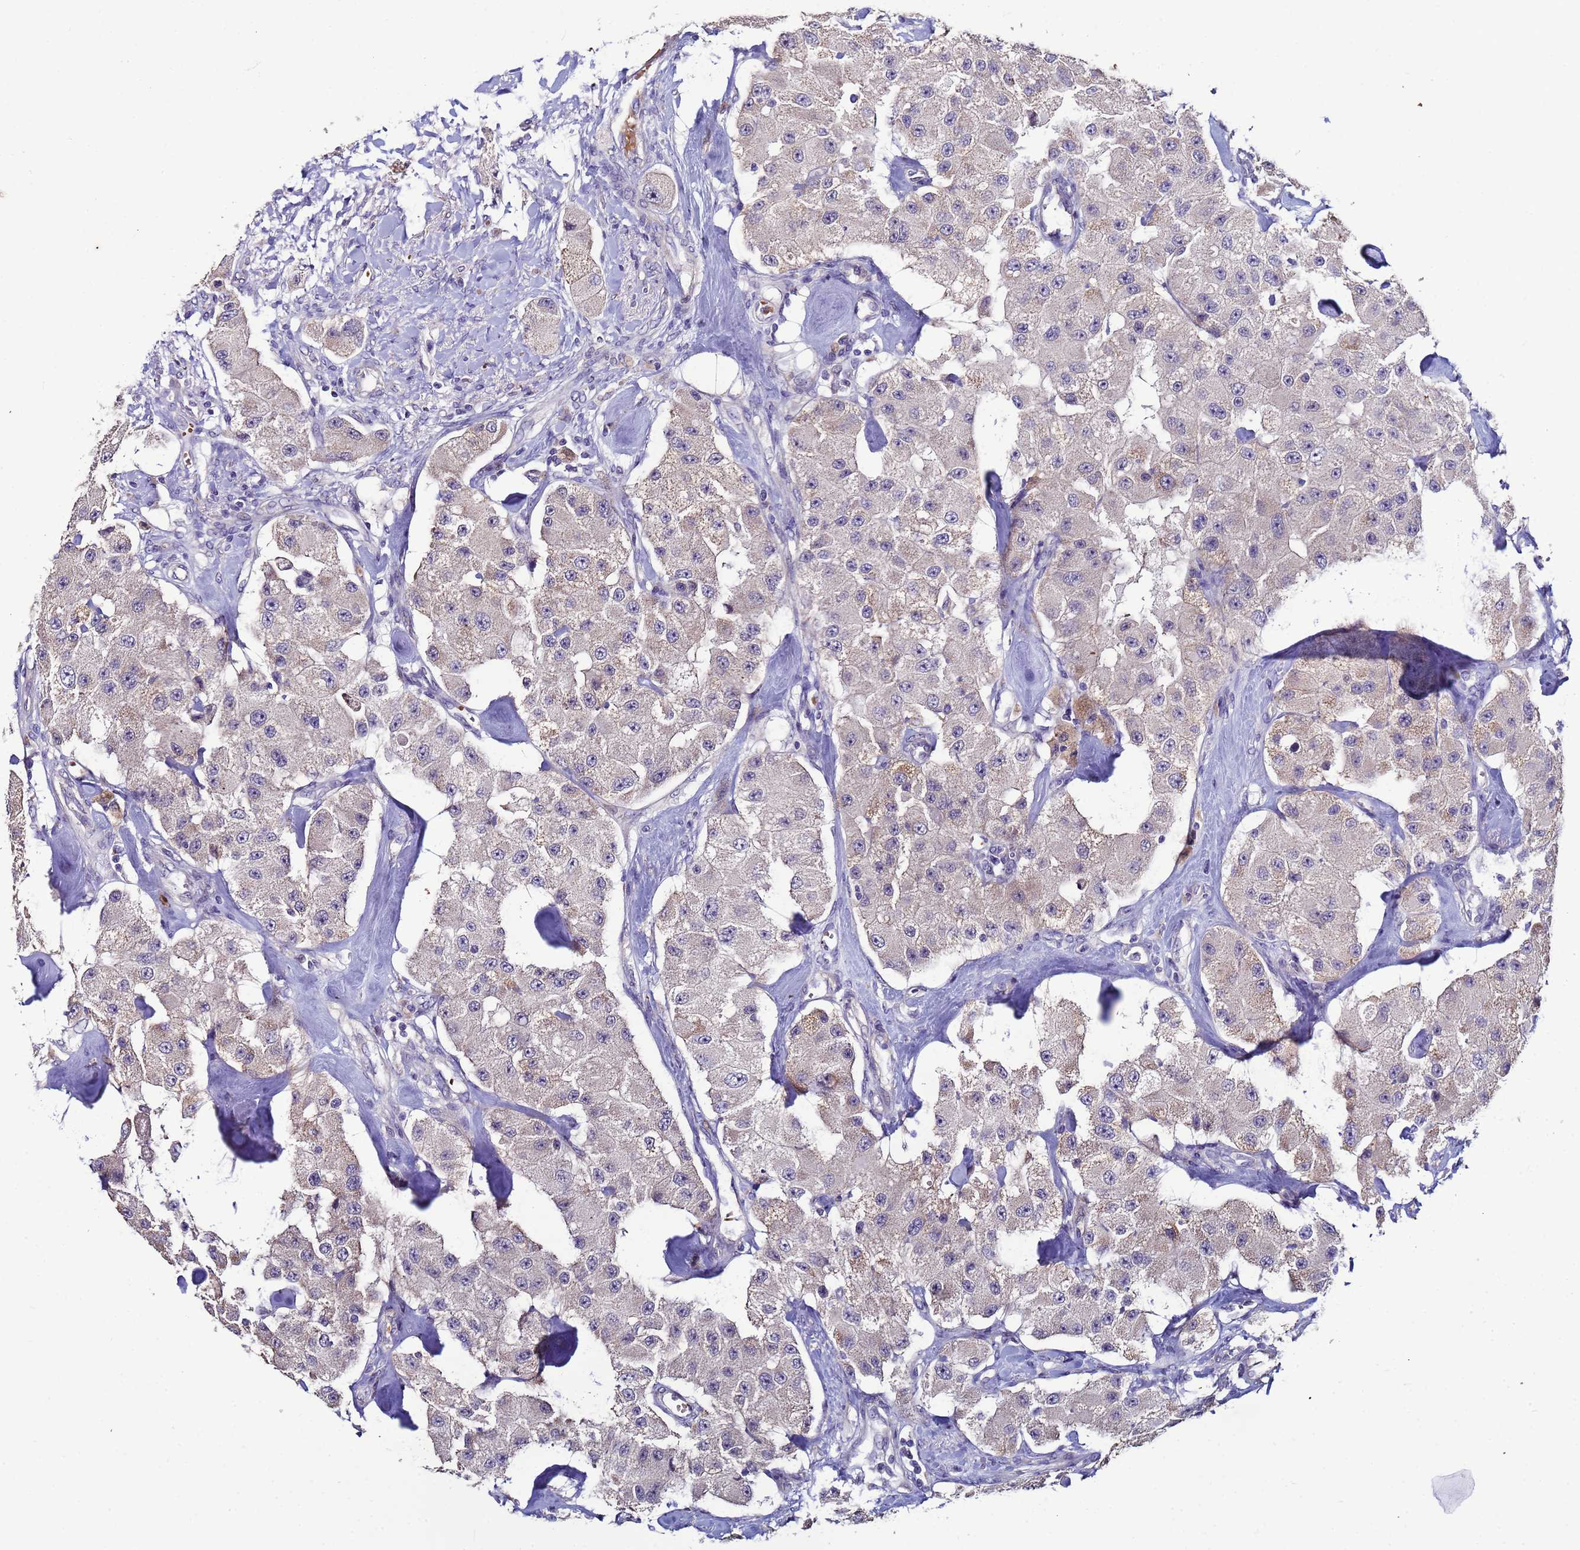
{"staining": {"intensity": "negative", "quantity": "none", "location": "none"}, "tissue": "carcinoid", "cell_type": "Tumor cells", "image_type": "cancer", "snomed": [{"axis": "morphology", "description": "Carcinoid, malignant, NOS"}, {"axis": "topography", "description": "Pancreas"}], "caption": "Immunohistochemical staining of carcinoid shows no significant staining in tumor cells.", "gene": "CLHC1", "patient": {"sex": "male", "age": 41}}